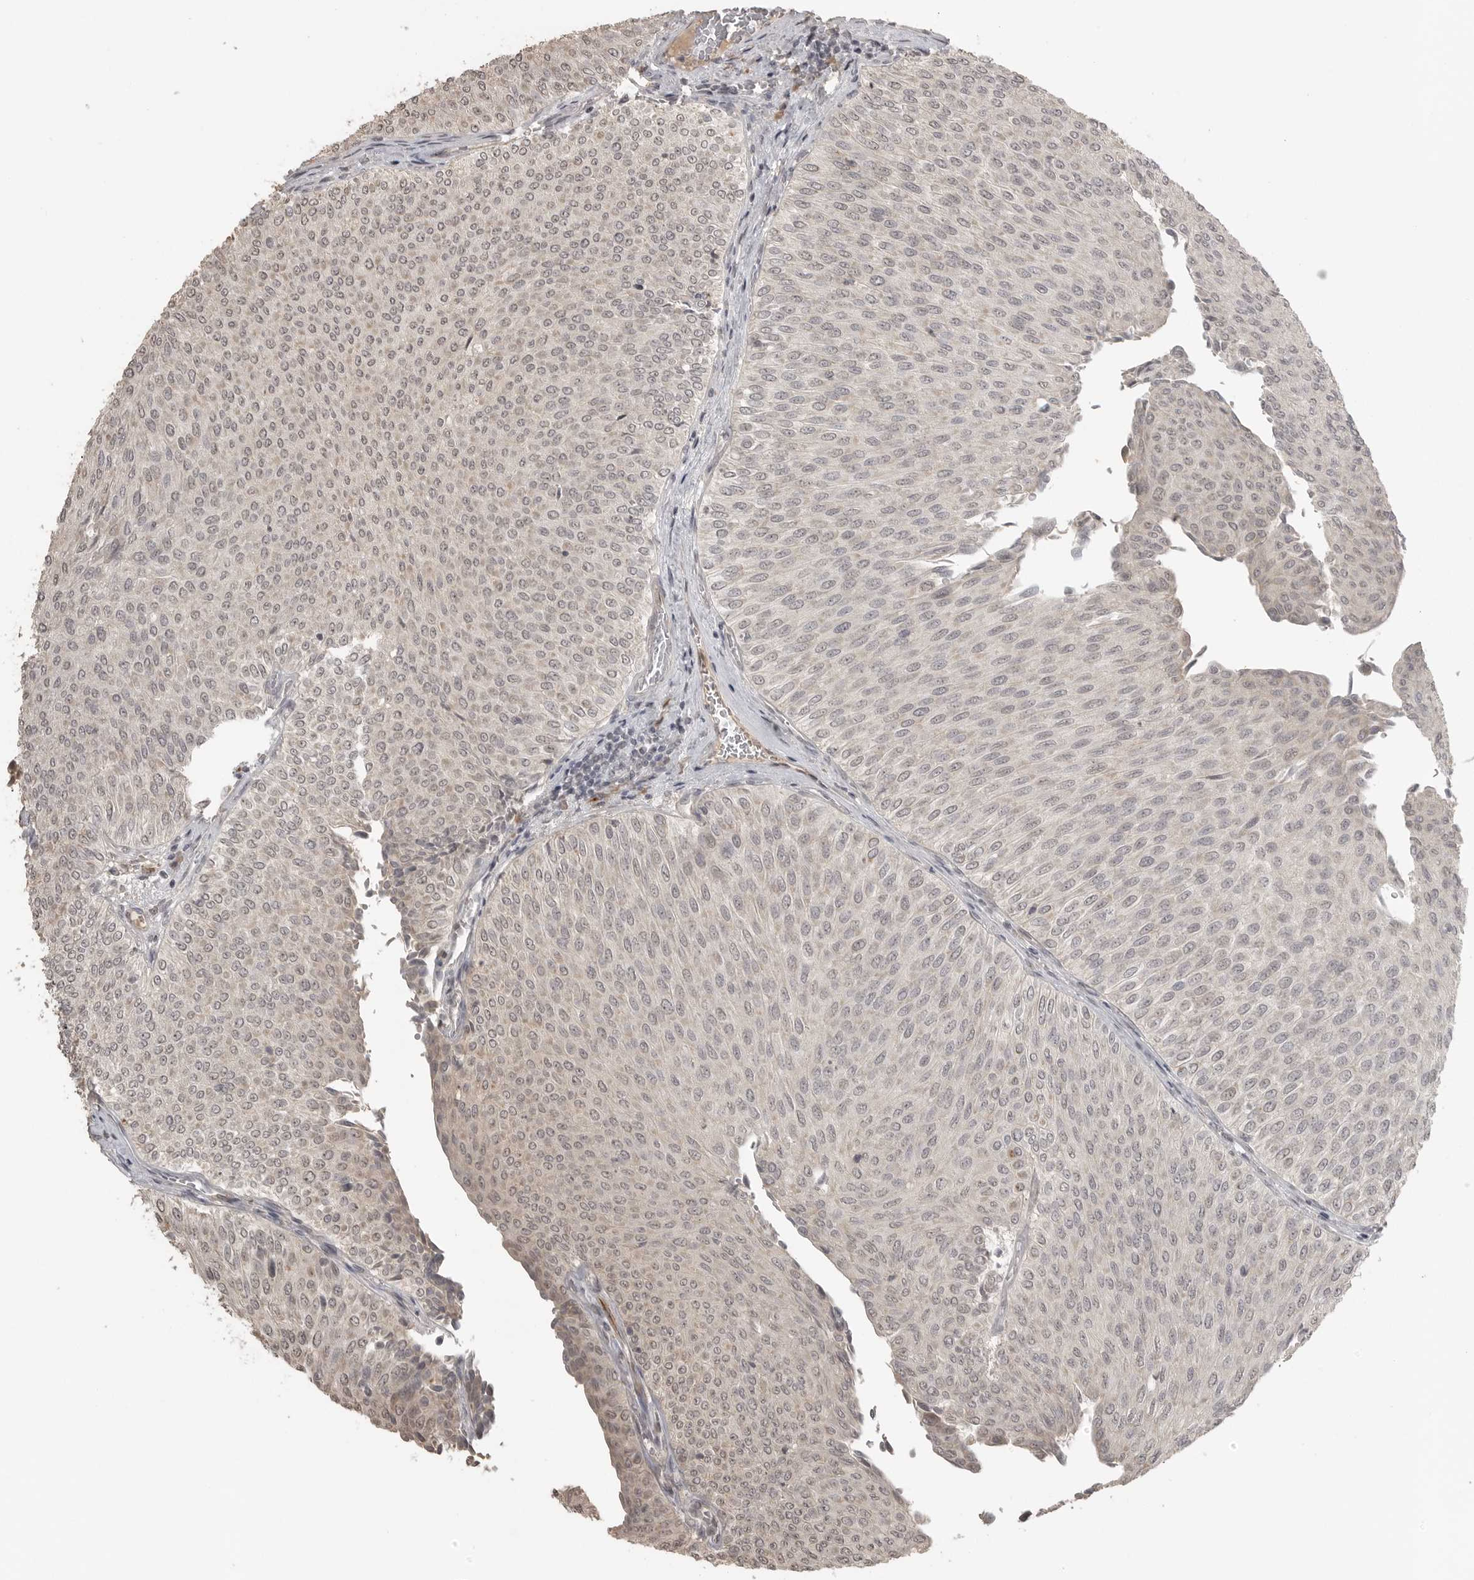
{"staining": {"intensity": "negative", "quantity": "none", "location": "none"}, "tissue": "urothelial cancer", "cell_type": "Tumor cells", "image_type": "cancer", "snomed": [{"axis": "morphology", "description": "Urothelial carcinoma, Low grade"}, {"axis": "topography", "description": "Urinary bladder"}], "caption": "Urothelial cancer was stained to show a protein in brown. There is no significant expression in tumor cells.", "gene": "SMG8", "patient": {"sex": "male", "age": 78}}